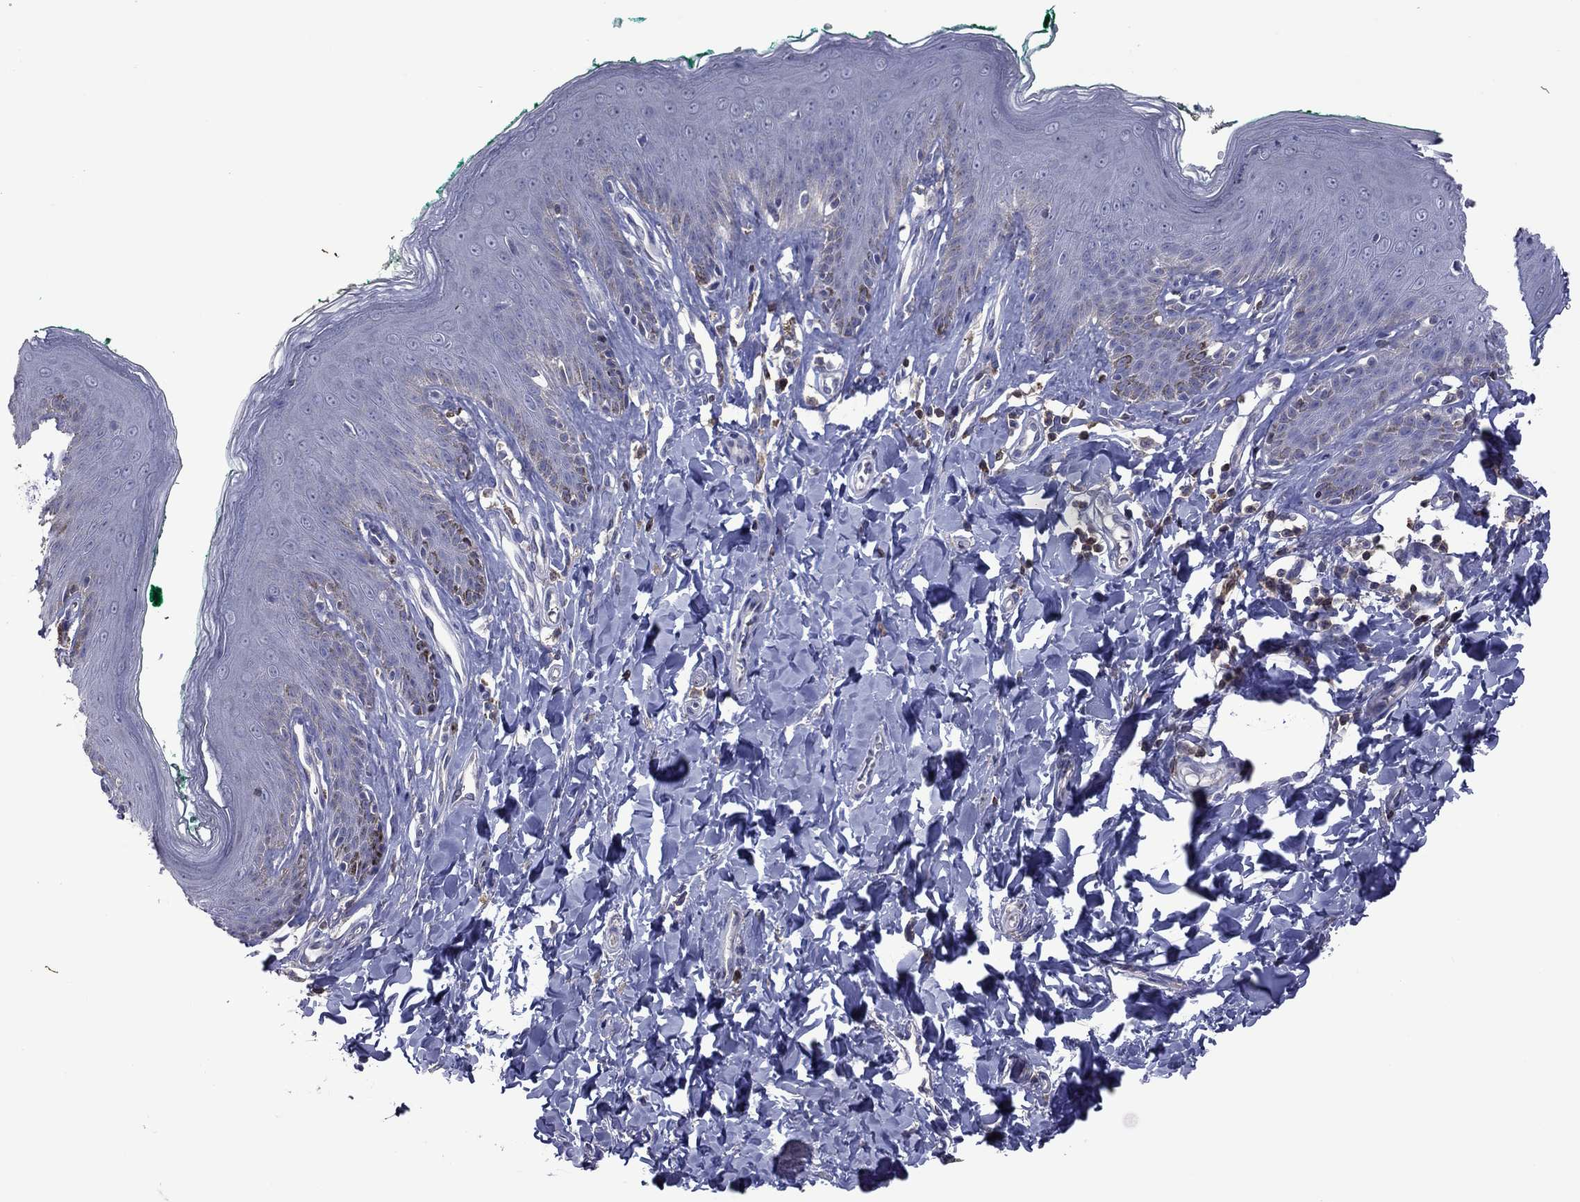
{"staining": {"intensity": "negative", "quantity": "none", "location": "none"}, "tissue": "skin", "cell_type": "Epidermal cells", "image_type": "normal", "snomed": [{"axis": "morphology", "description": "Normal tissue, NOS"}, {"axis": "topography", "description": "Vulva"}], "caption": "Protein analysis of normal skin reveals no significant expression in epidermal cells. (Brightfield microscopy of DAB immunohistochemistry (IHC) at high magnification).", "gene": "ENSG00000288520", "patient": {"sex": "female", "age": 66}}